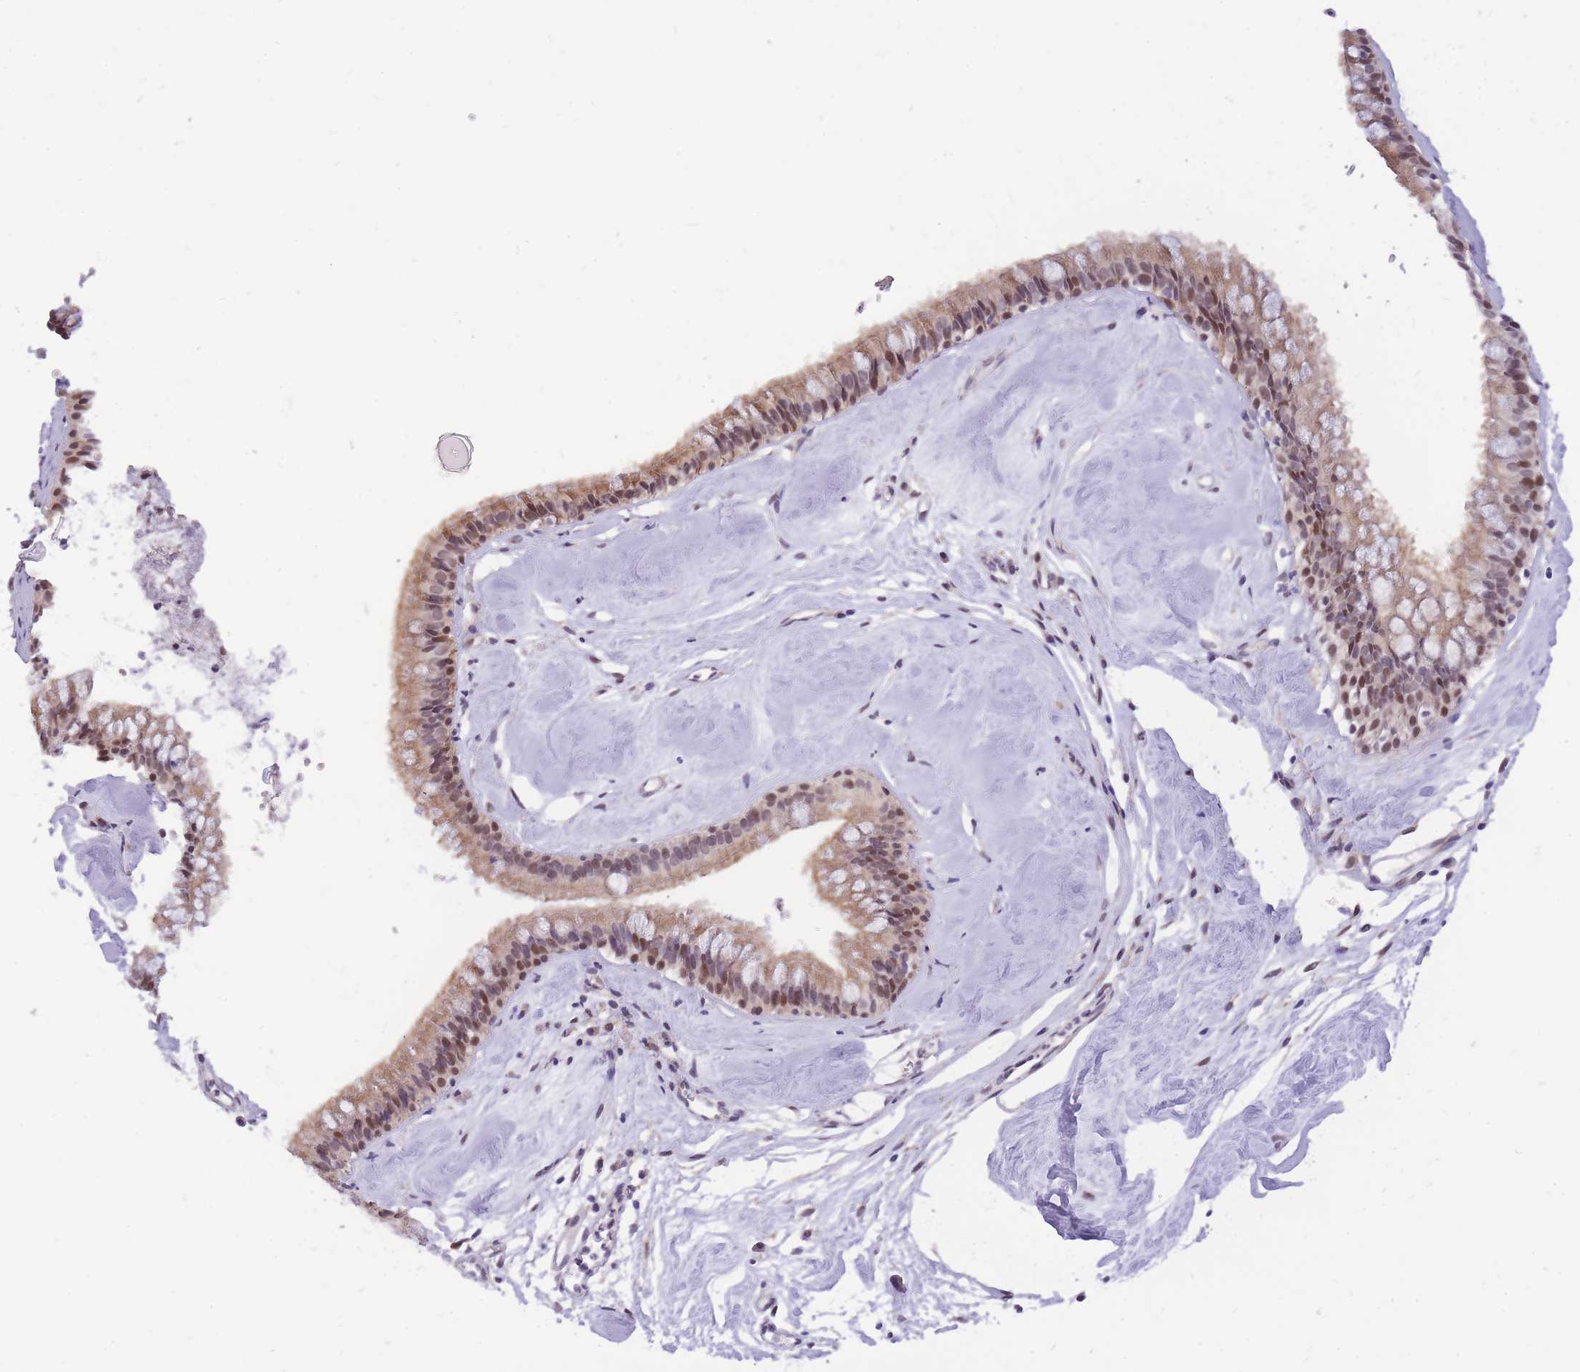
{"staining": {"intensity": "moderate", "quantity": ">75%", "location": "cytoplasmic/membranous,nuclear"}, "tissue": "nasopharynx", "cell_type": "Respiratory epithelial cells", "image_type": "normal", "snomed": [{"axis": "morphology", "description": "Normal tissue, NOS"}, {"axis": "topography", "description": "Nasopharynx"}], "caption": "Brown immunohistochemical staining in unremarkable human nasopharynx demonstrates moderate cytoplasmic/membranous,nuclear expression in about >75% of respiratory epithelial cells.", "gene": "MINDY2", "patient": {"sex": "male", "age": 65}}